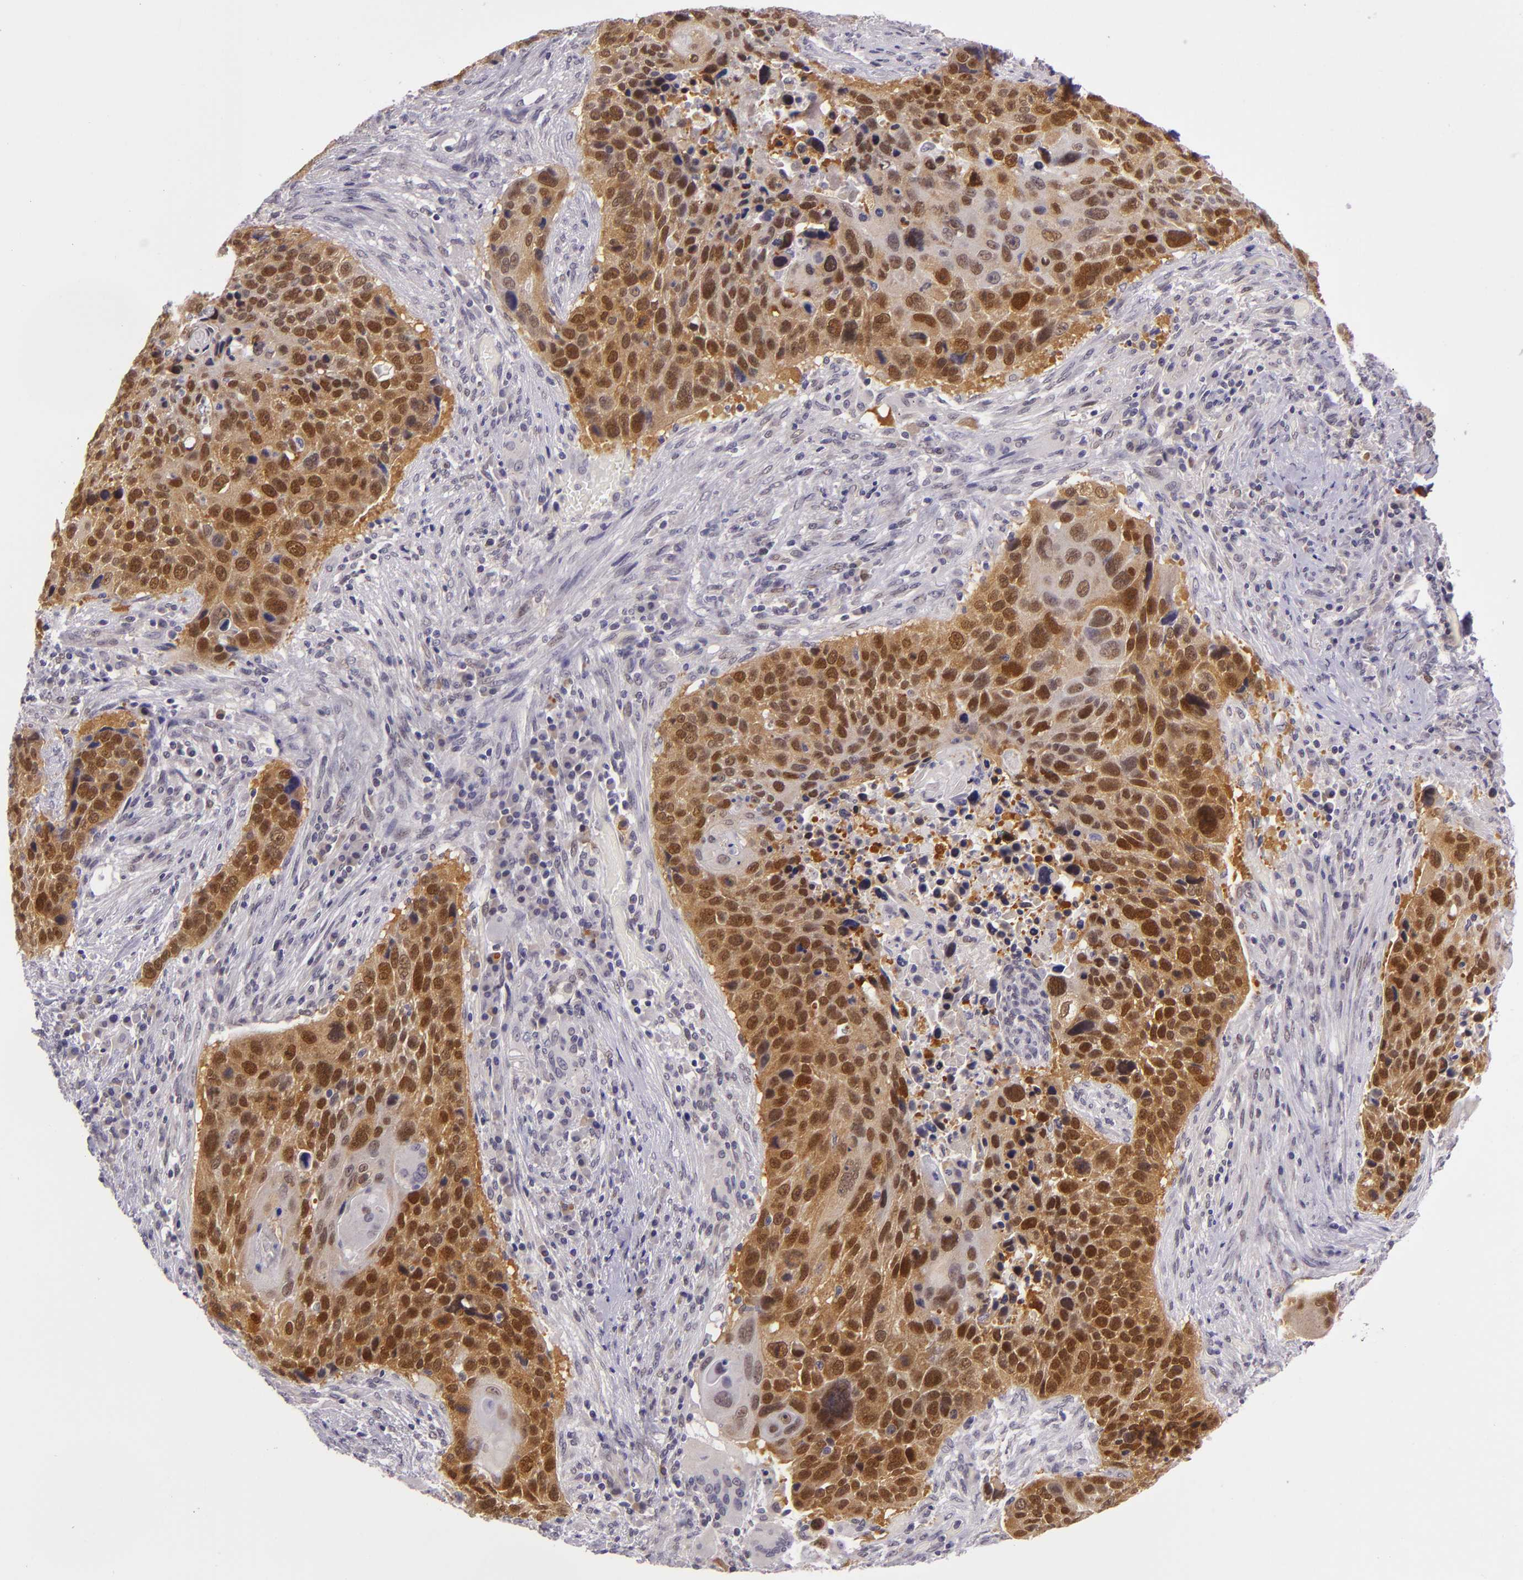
{"staining": {"intensity": "moderate", "quantity": "25%-75%", "location": "cytoplasmic/membranous,nuclear"}, "tissue": "lung cancer", "cell_type": "Tumor cells", "image_type": "cancer", "snomed": [{"axis": "morphology", "description": "Squamous cell carcinoma, NOS"}, {"axis": "topography", "description": "Lung"}], "caption": "Human lung squamous cell carcinoma stained with a brown dye shows moderate cytoplasmic/membranous and nuclear positive expression in approximately 25%-75% of tumor cells.", "gene": "CSE1L", "patient": {"sex": "male", "age": 68}}